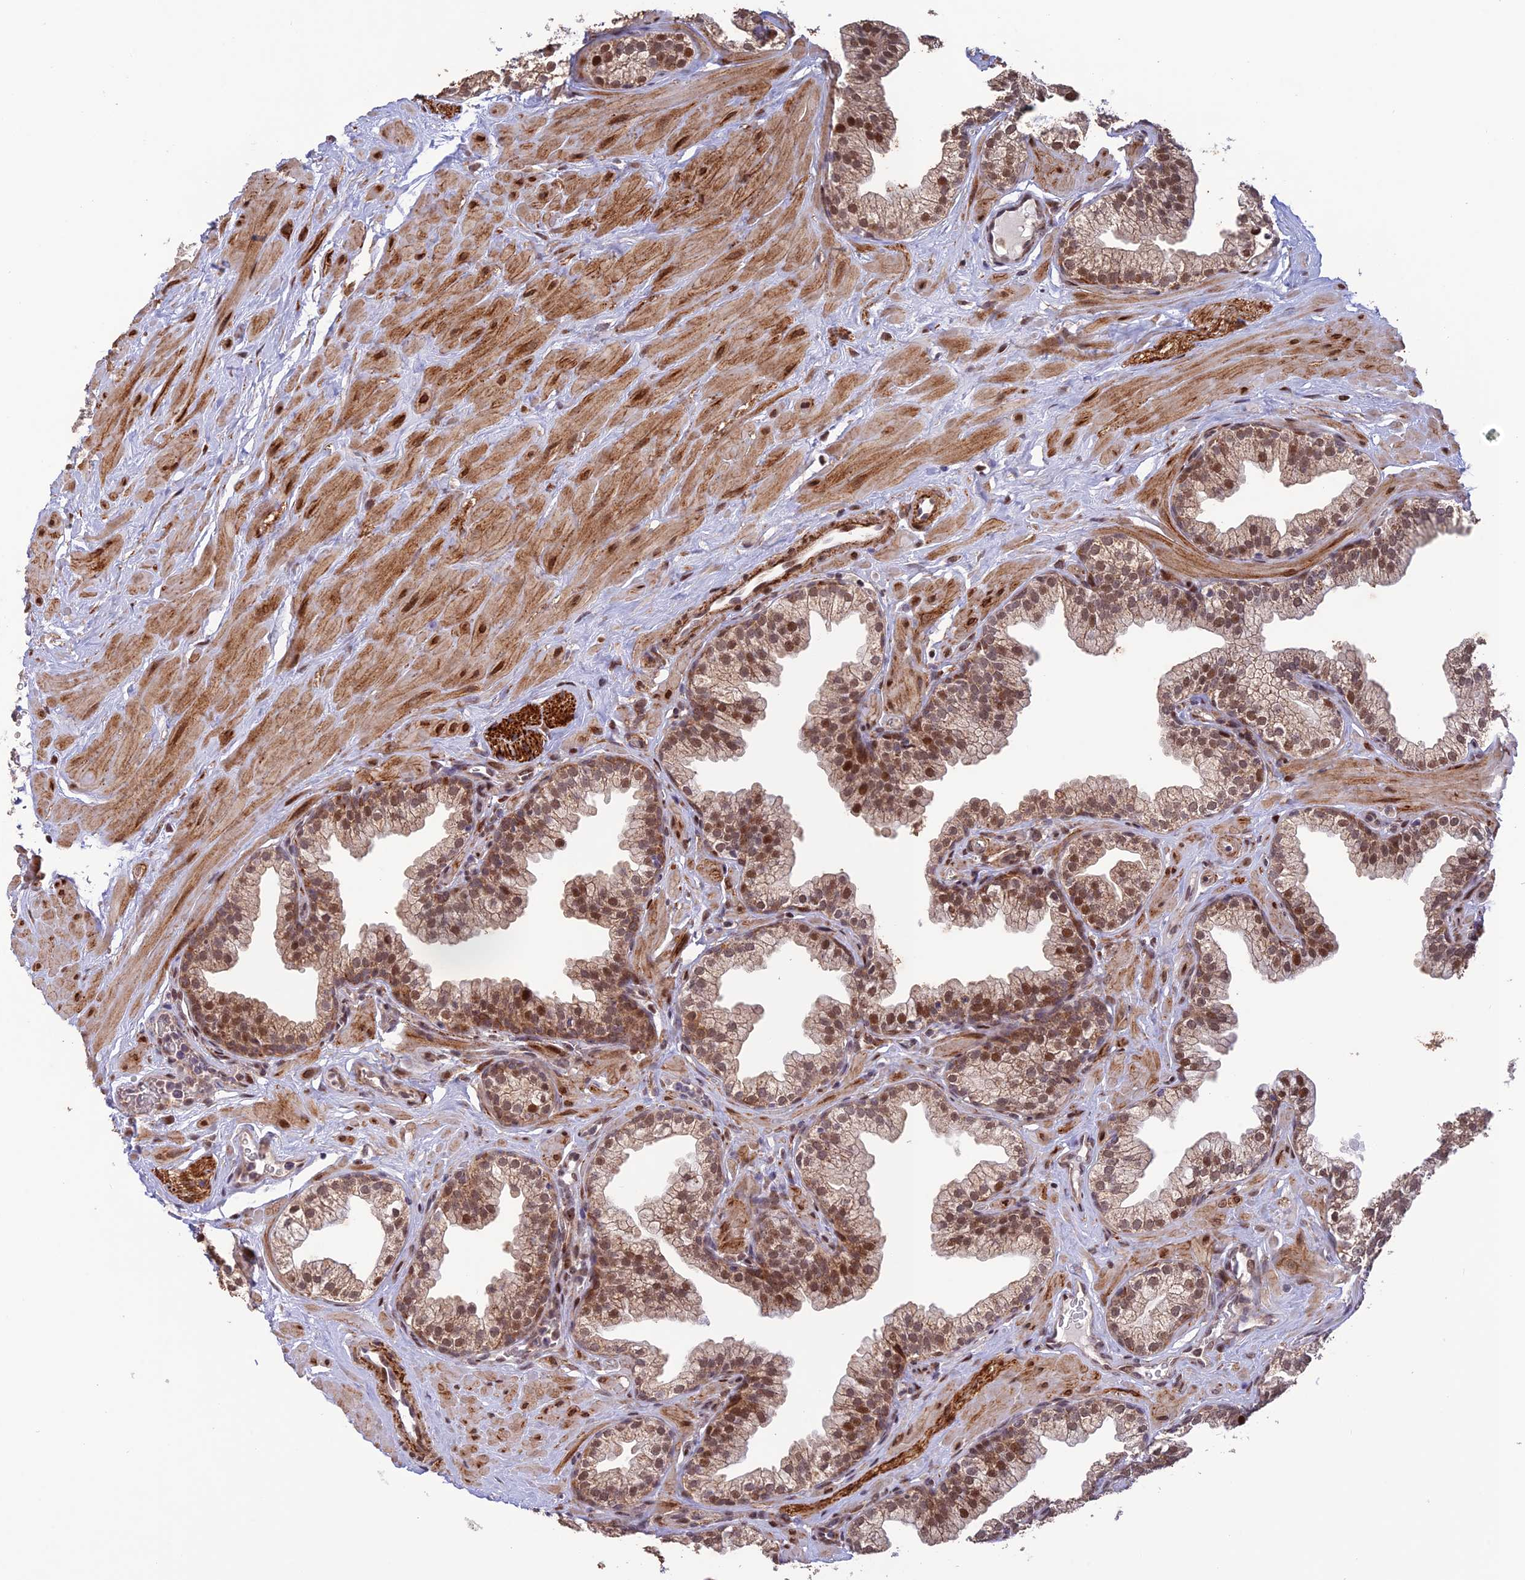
{"staining": {"intensity": "moderate", "quantity": "25%-75%", "location": "cytoplasmic/membranous,nuclear"}, "tissue": "prostate", "cell_type": "Glandular cells", "image_type": "normal", "snomed": [{"axis": "morphology", "description": "Normal tissue, NOS"}, {"axis": "morphology", "description": "Urothelial carcinoma, Low grade"}, {"axis": "topography", "description": "Urinary bladder"}, {"axis": "topography", "description": "Prostate"}], "caption": "A brown stain highlights moderate cytoplasmic/membranous,nuclear expression of a protein in glandular cells of benign human prostate.", "gene": "WDR55", "patient": {"sex": "male", "age": 60}}